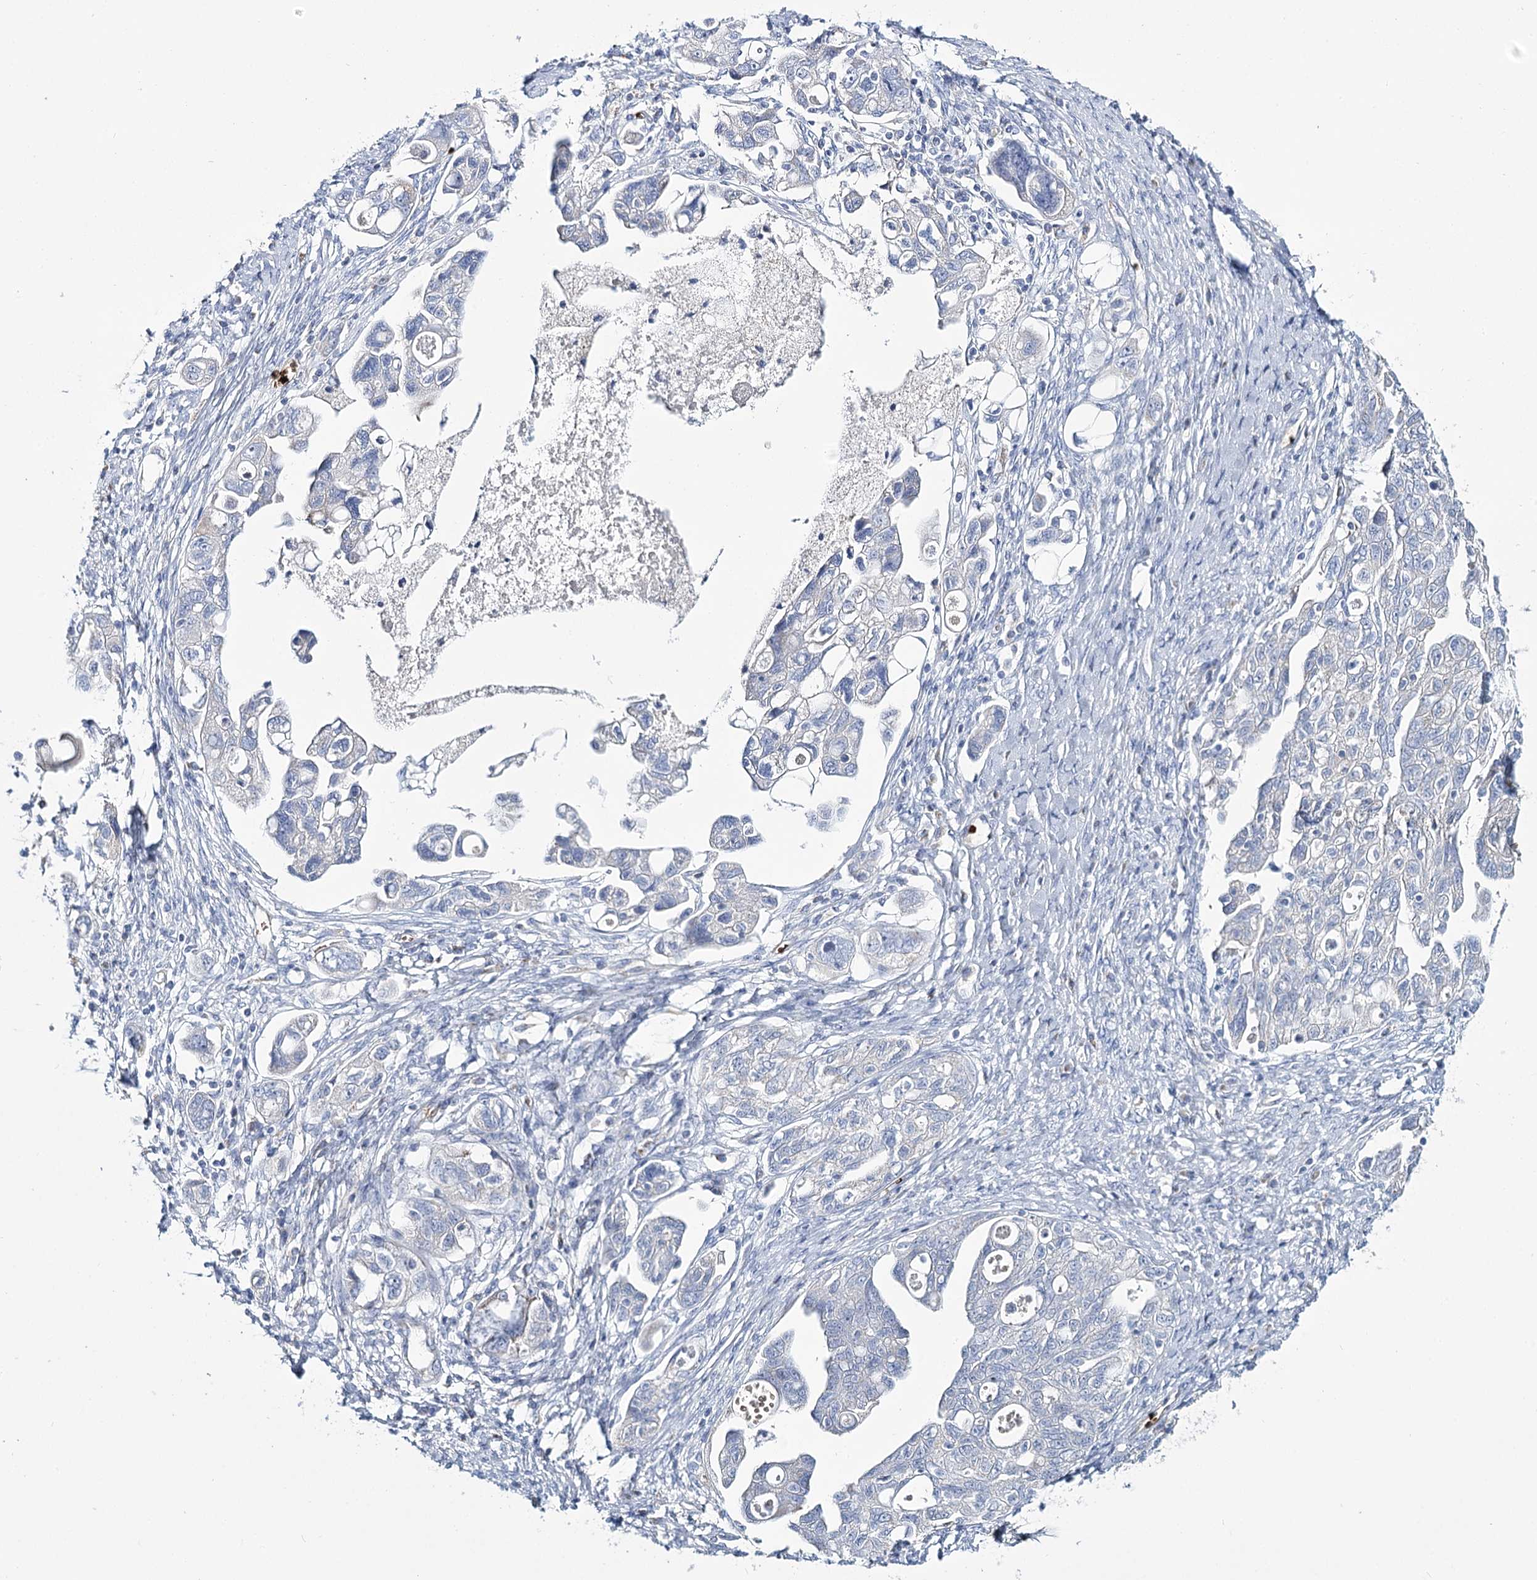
{"staining": {"intensity": "moderate", "quantity": "<25%", "location": "cytoplasmic/membranous"}, "tissue": "ovarian cancer", "cell_type": "Tumor cells", "image_type": "cancer", "snomed": [{"axis": "morphology", "description": "Carcinoma, NOS"}, {"axis": "morphology", "description": "Cystadenocarcinoma, serous, NOS"}, {"axis": "topography", "description": "Ovary"}], "caption": "This photomicrograph exhibits ovarian cancer stained with immunohistochemistry (IHC) to label a protein in brown. The cytoplasmic/membranous of tumor cells show moderate positivity for the protein. Nuclei are counter-stained blue.", "gene": "GBF1", "patient": {"sex": "female", "age": 69}}